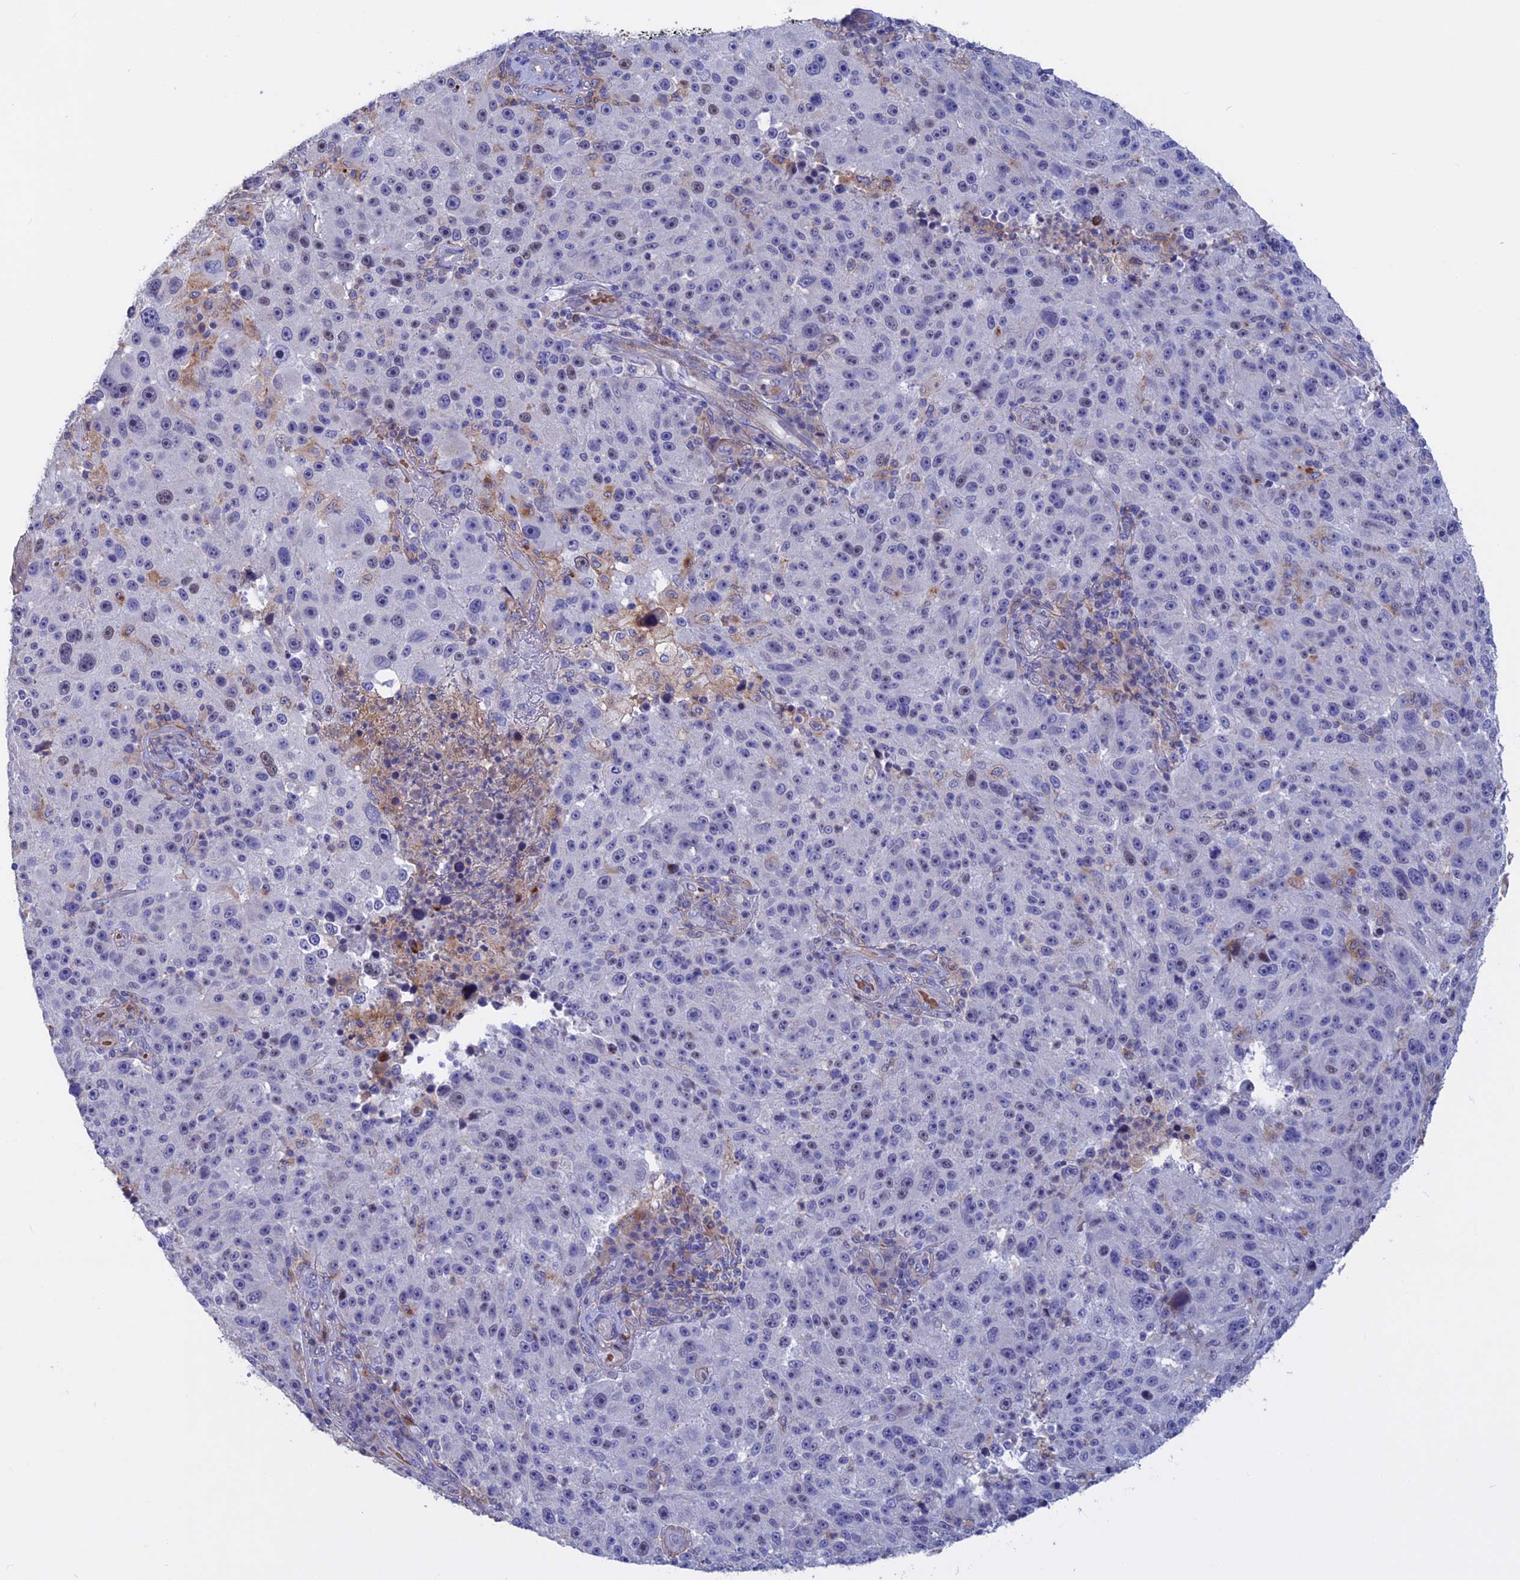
{"staining": {"intensity": "negative", "quantity": "none", "location": "none"}, "tissue": "melanoma", "cell_type": "Tumor cells", "image_type": "cancer", "snomed": [{"axis": "morphology", "description": "Malignant melanoma, NOS"}, {"axis": "topography", "description": "Skin"}], "caption": "The IHC histopathology image has no significant staining in tumor cells of melanoma tissue.", "gene": "SLC2A6", "patient": {"sex": "male", "age": 53}}